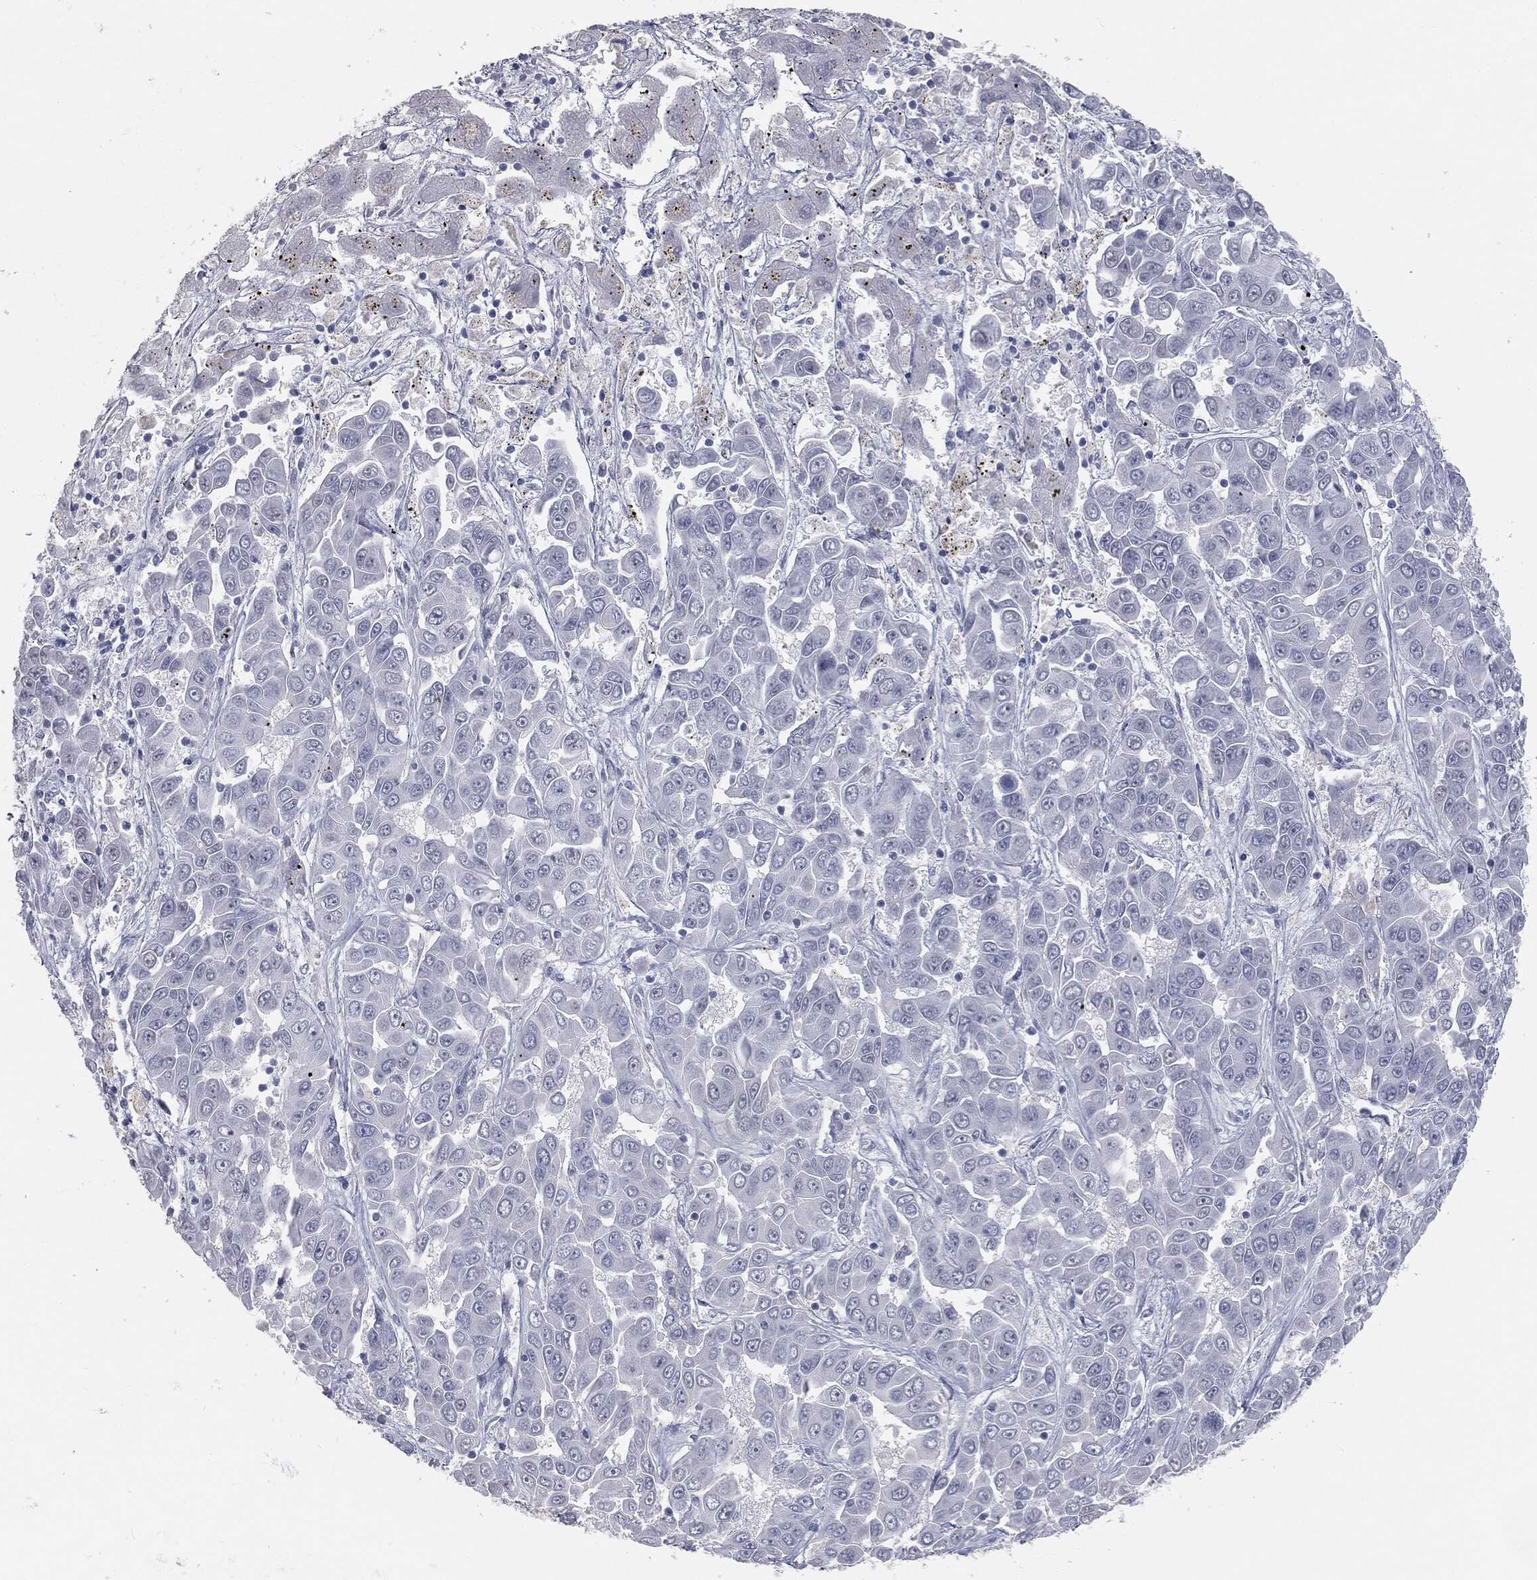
{"staining": {"intensity": "negative", "quantity": "none", "location": "none"}, "tissue": "liver cancer", "cell_type": "Tumor cells", "image_type": "cancer", "snomed": [{"axis": "morphology", "description": "Cholangiocarcinoma"}, {"axis": "topography", "description": "Liver"}], "caption": "Tumor cells show no significant expression in liver cancer (cholangiocarcinoma). (DAB immunohistochemistry visualized using brightfield microscopy, high magnification).", "gene": "PRAME", "patient": {"sex": "female", "age": 52}}